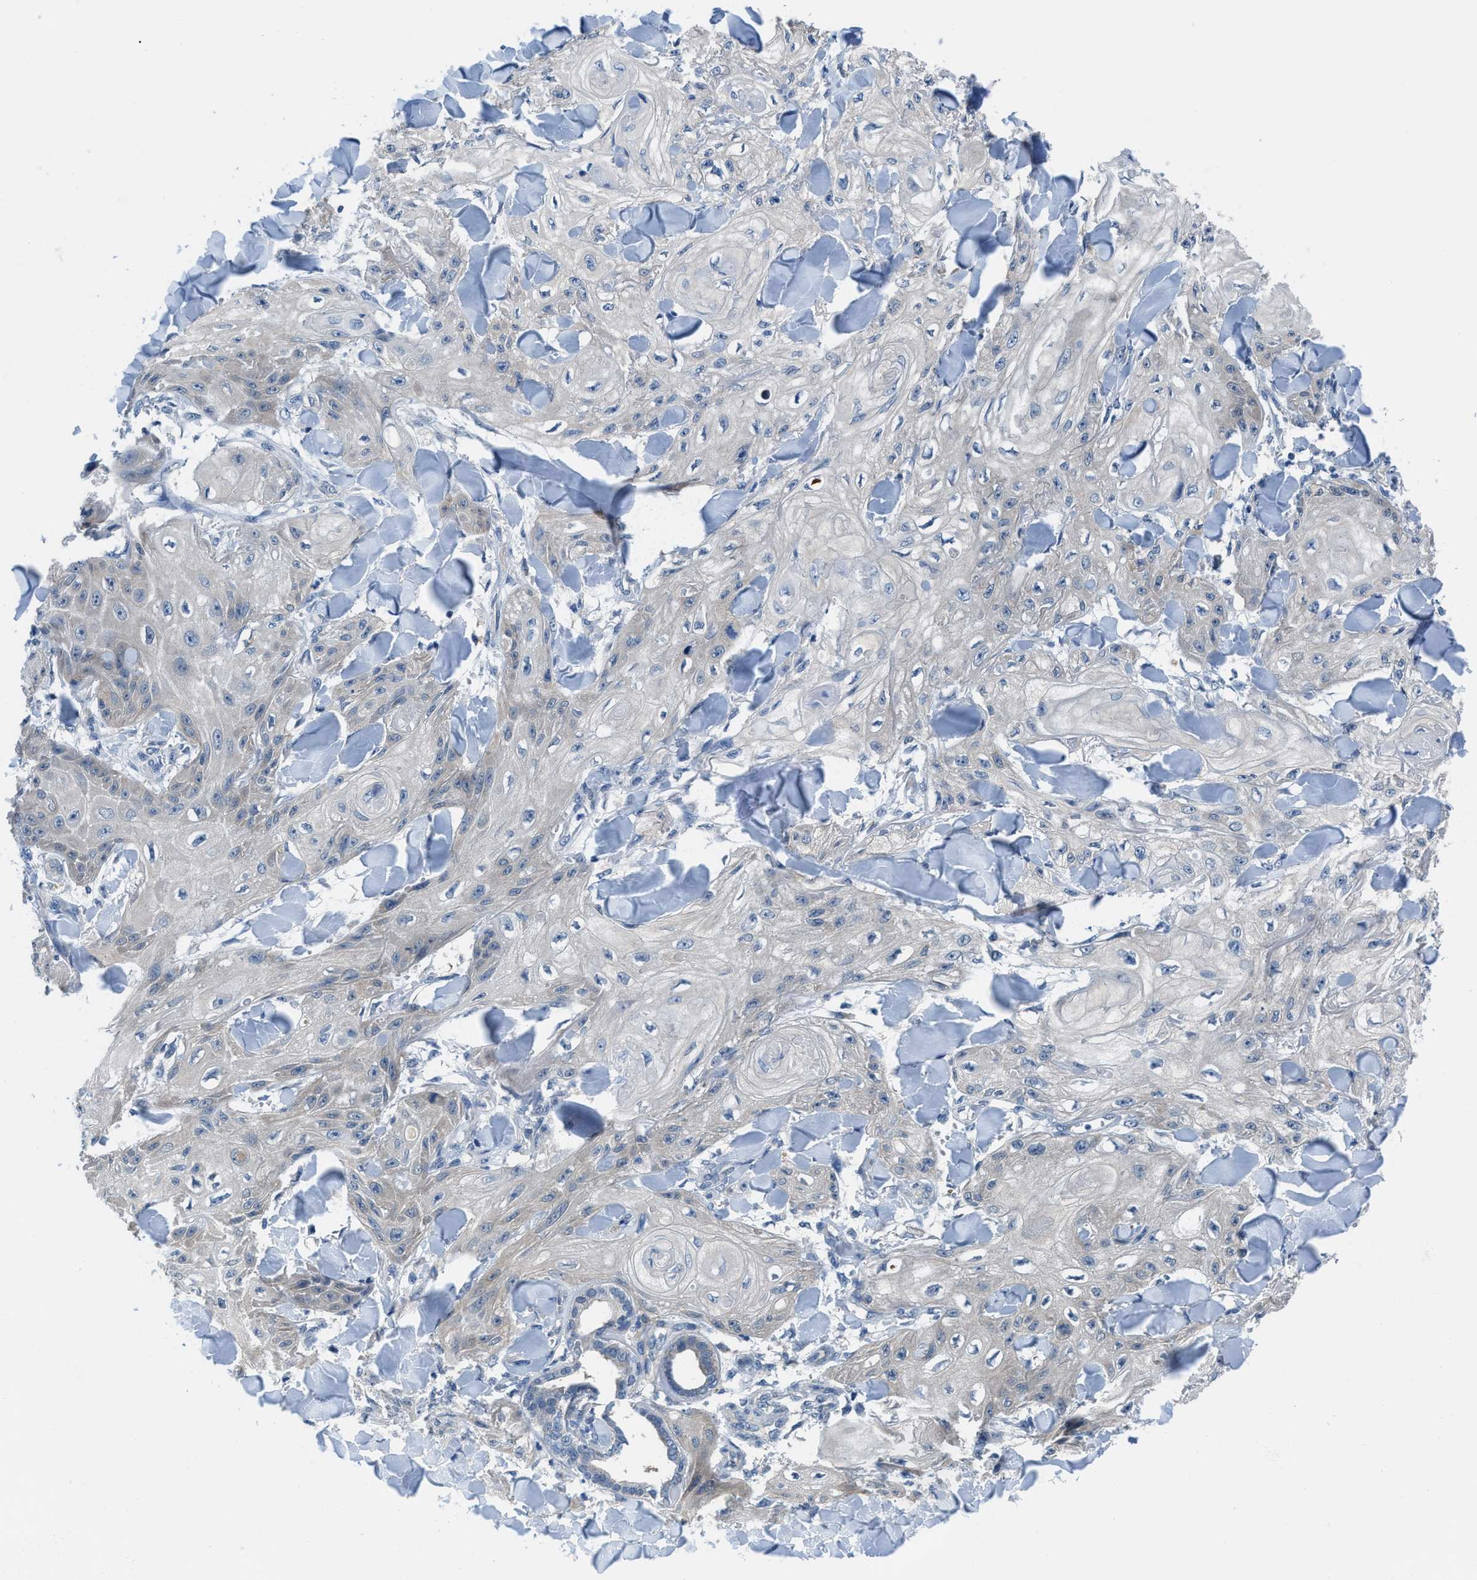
{"staining": {"intensity": "negative", "quantity": "none", "location": "none"}, "tissue": "skin cancer", "cell_type": "Tumor cells", "image_type": "cancer", "snomed": [{"axis": "morphology", "description": "Squamous cell carcinoma, NOS"}, {"axis": "topography", "description": "Skin"}], "caption": "This is a micrograph of immunohistochemistry (IHC) staining of skin squamous cell carcinoma, which shows no positivity in tumor cells.", "gene": "NUDT5", "patient": {"sex": "male", "age": 74}}